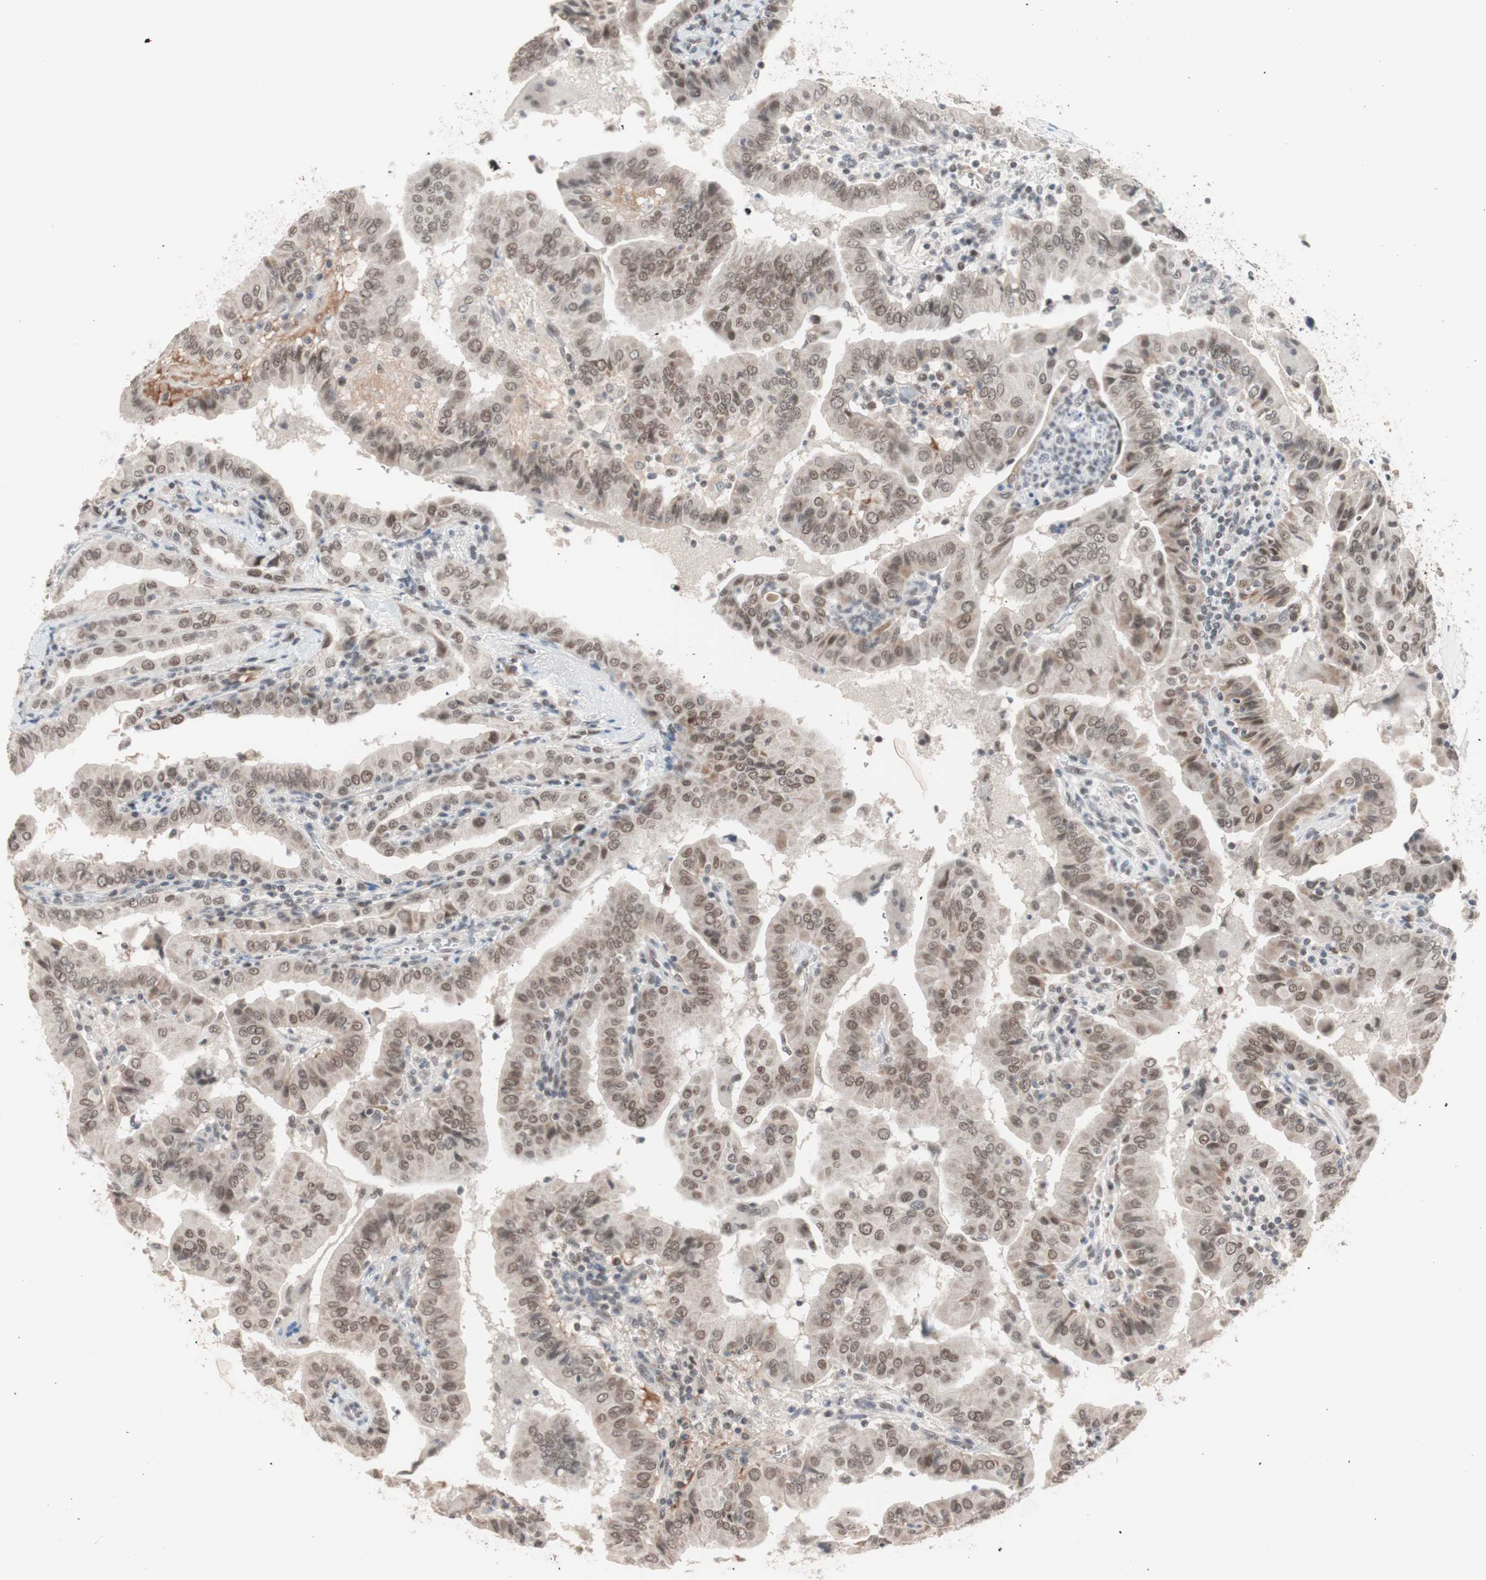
{"staining": {"intensity": "weak", "quantity": ">75%", "location": "nuclear"}, "tissue": "thyroid cancer", "cell_type": "Tumor cells", "image_type": "cancer", "snomed": [{"axis": "morphology", "description": "Papillary adenocarcinoma, NOS"}, {"axis": "topography", "description": "Thyroid gland"}], "caption": "DAB (3,3'-diaminobenzidine) immunohistochemical staining of human thyroid cancer demonstrates weak nuclear protein expression in approximately >75% of tumor cells. (IHC, brightfield microscopy, high magnification).", "gene": "LIG3", "patient": {"sex": "male", "age": 33}}